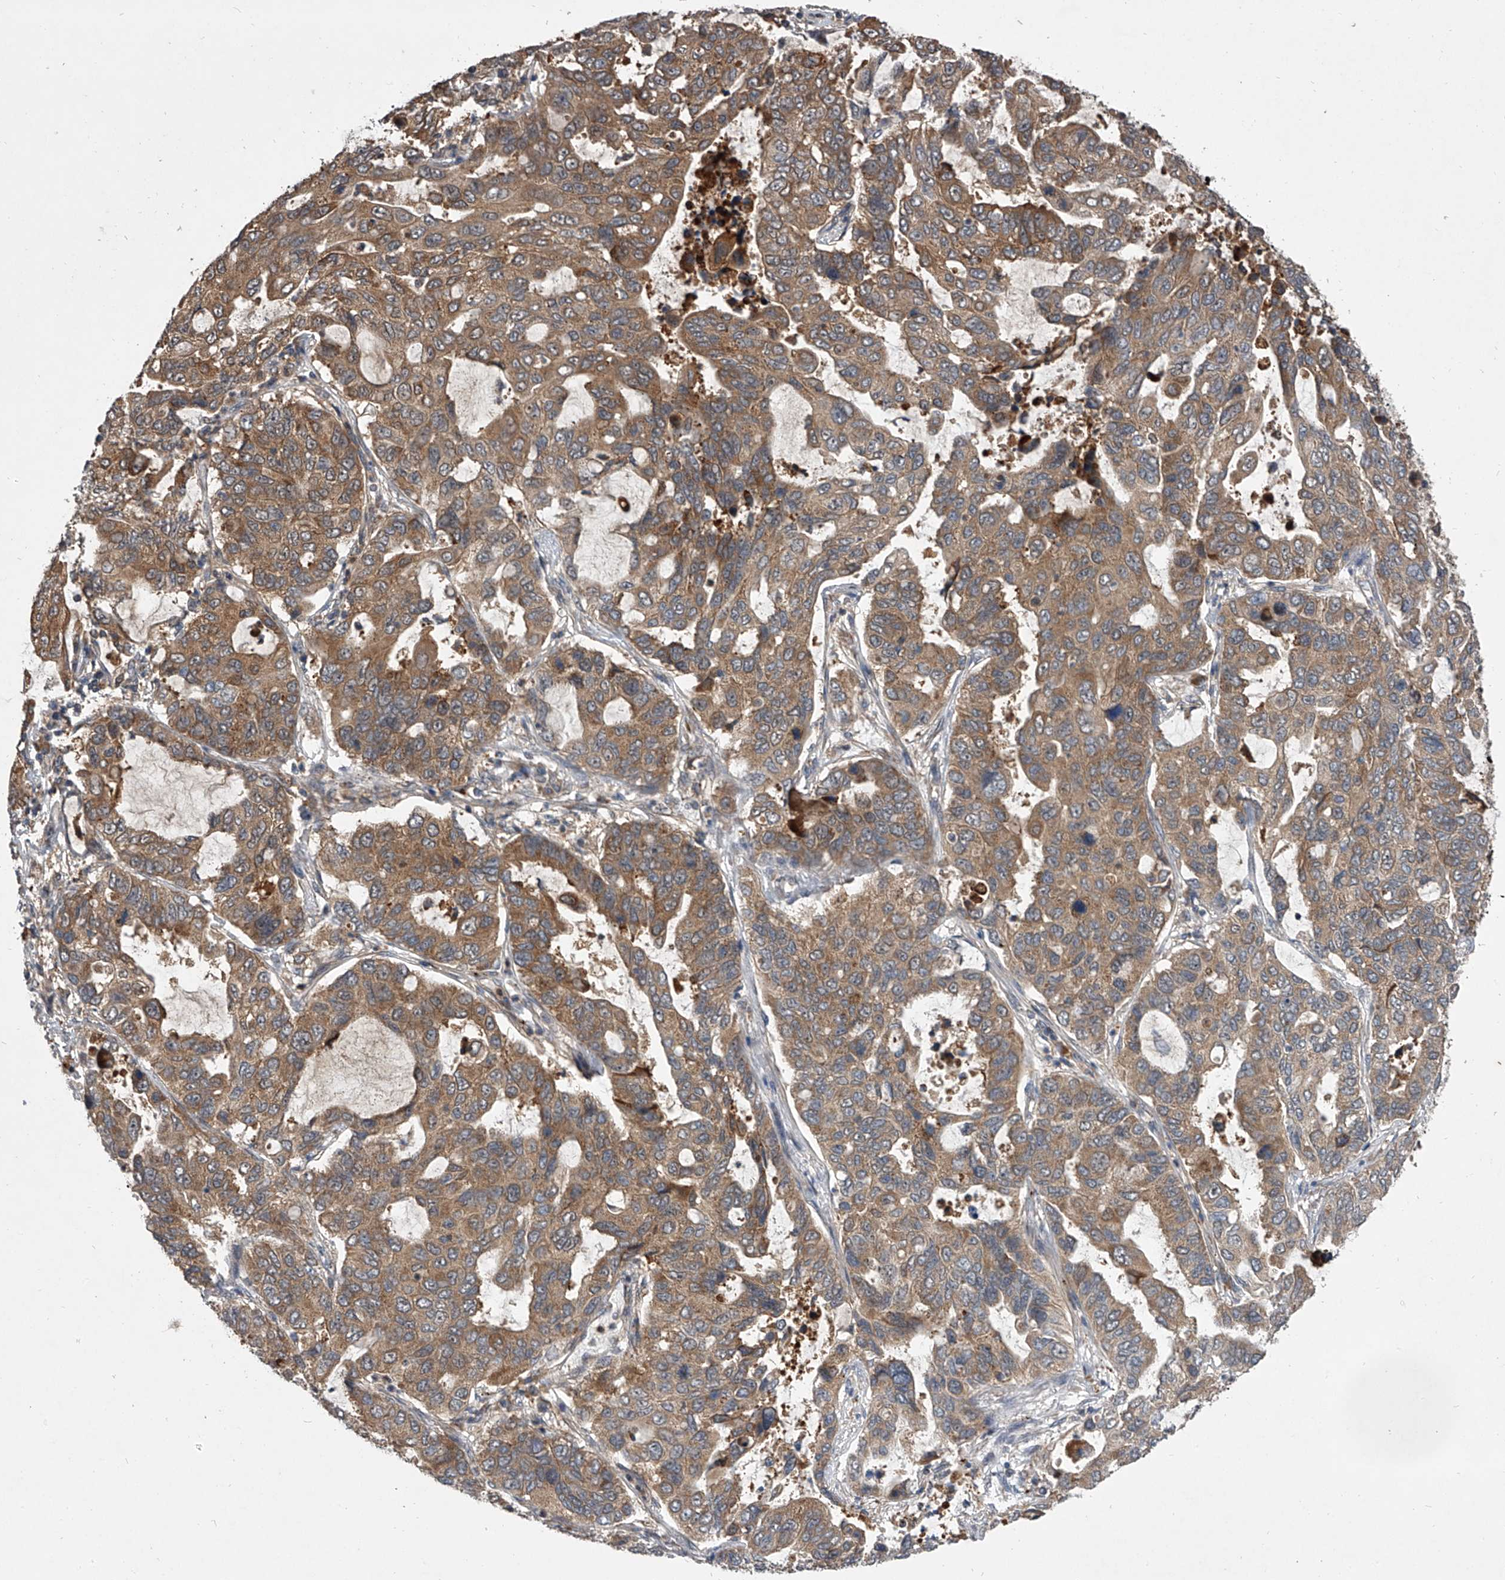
{"staining": {"intensity": "moderate", "quantity": ">75%", "location": "cytoplasmic/membranous"}, "tissue": "lung cancer", "cell_type": "Tumor cells", "image_type": "cancer", "snomed": [{"axis": "morphology", "description": "Adenocarcinoma, NOS"}, {"axis": "topography", "description": "Lung"}], "caption": "Lung cancer (adenocarcinoma) stained with IHC demonstrates moderate cytoplasmic/membranous expression in about >75% of tumor cells. (brown staining indicates protein expression, while blue staining denotes nuclei).", "gene": "GEMIN8", "patient": {"sex": "male", "age": 64}}